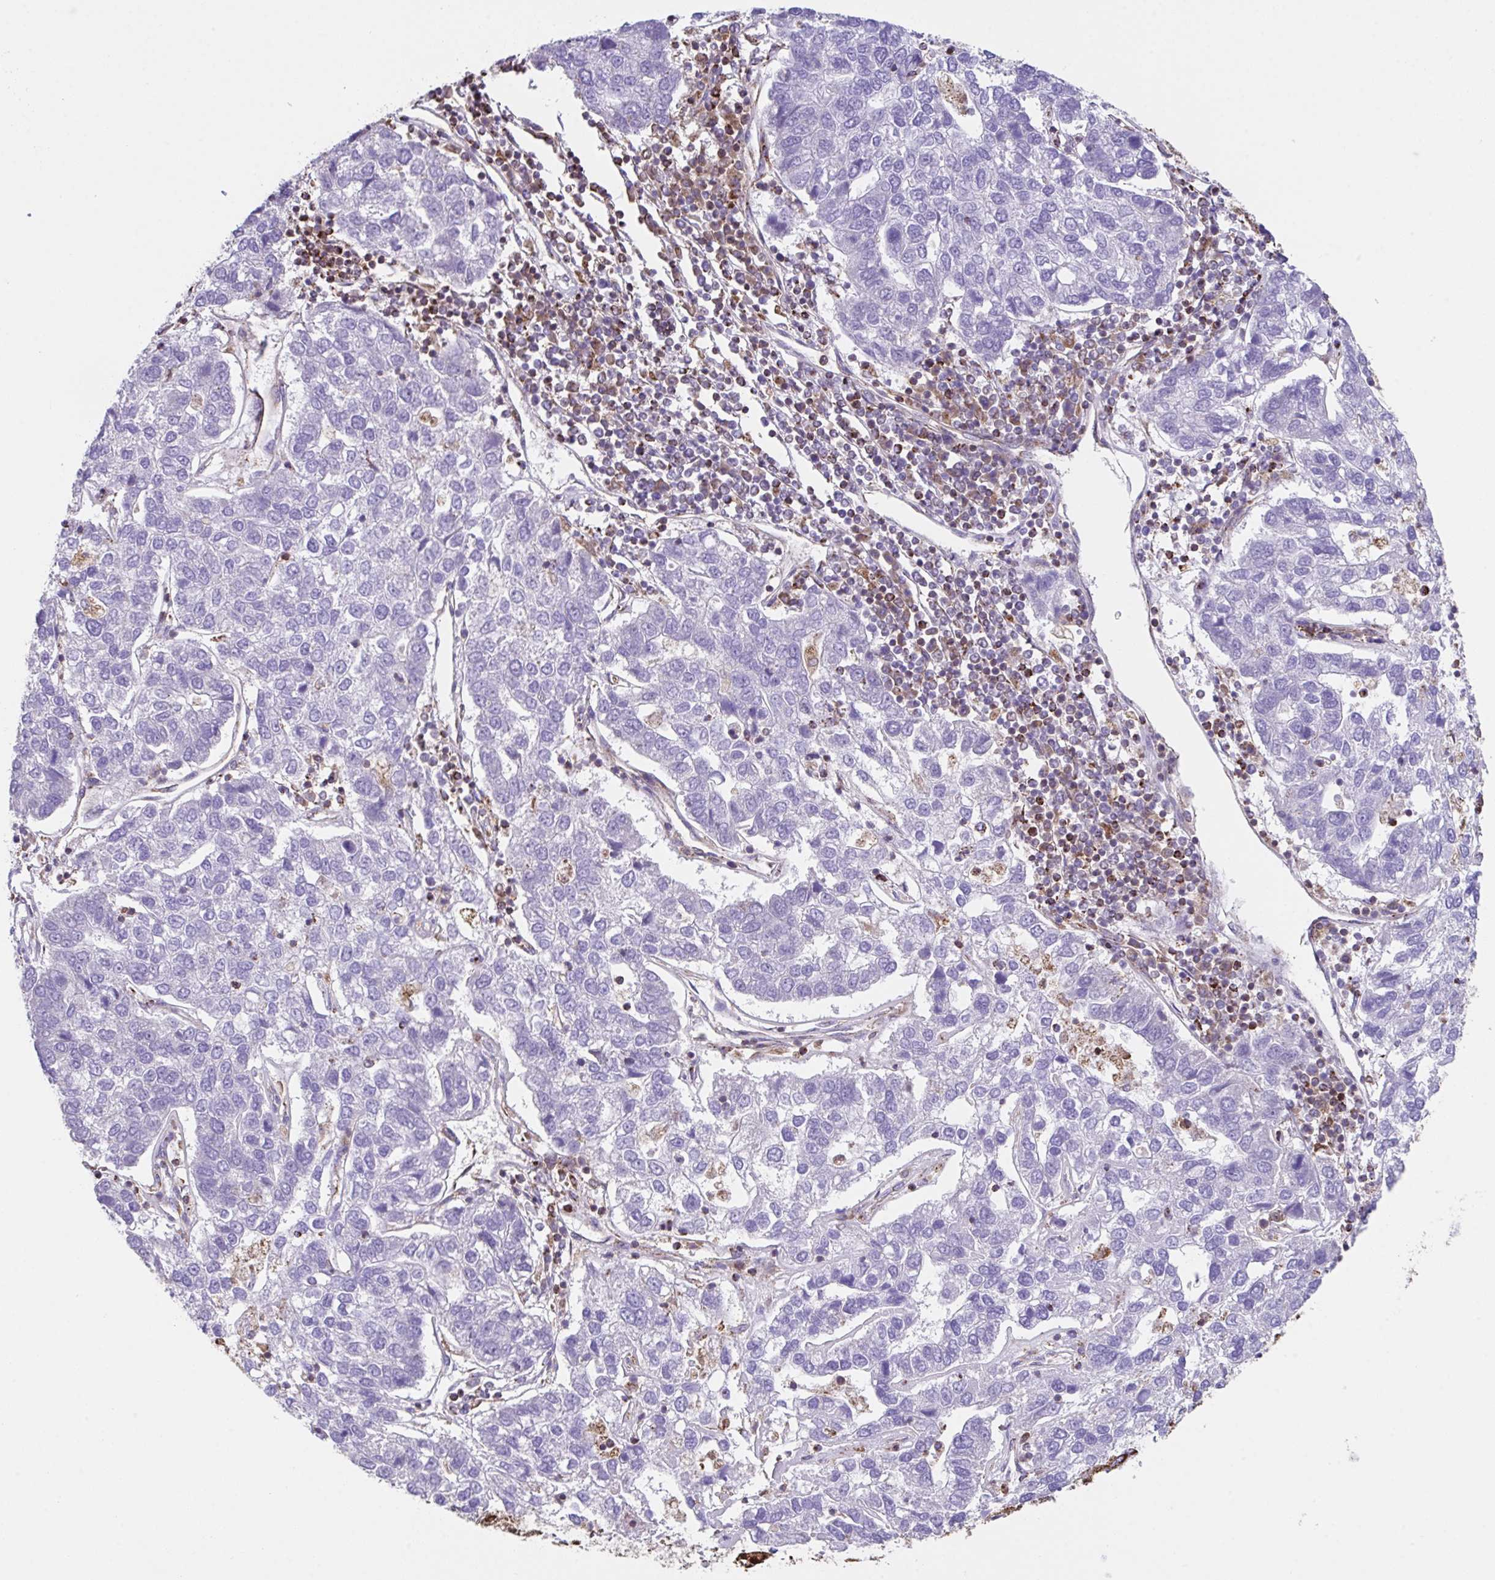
{"staining": {"intensity": "negative", "quantity": "none", "location": "none"}, "tissue": "pancreatic cancer", "cell_type": "Tumor cells", "image_type": "cancer", "snomed": [{"axis": "morphology", "description": "Adenocarcinoma, NOS"}, {"axis": "topography", "description": "Pancreas"}], "caption": "IHC of pancreatic cancer (adenocarcinoma) exhibits no expression in tumor cells. (DAB (3,3'-diaminobenzidine) IHC, high magnification).", "gene": "PCMTD2", "patient": {"sex": "female", "age": 61}}